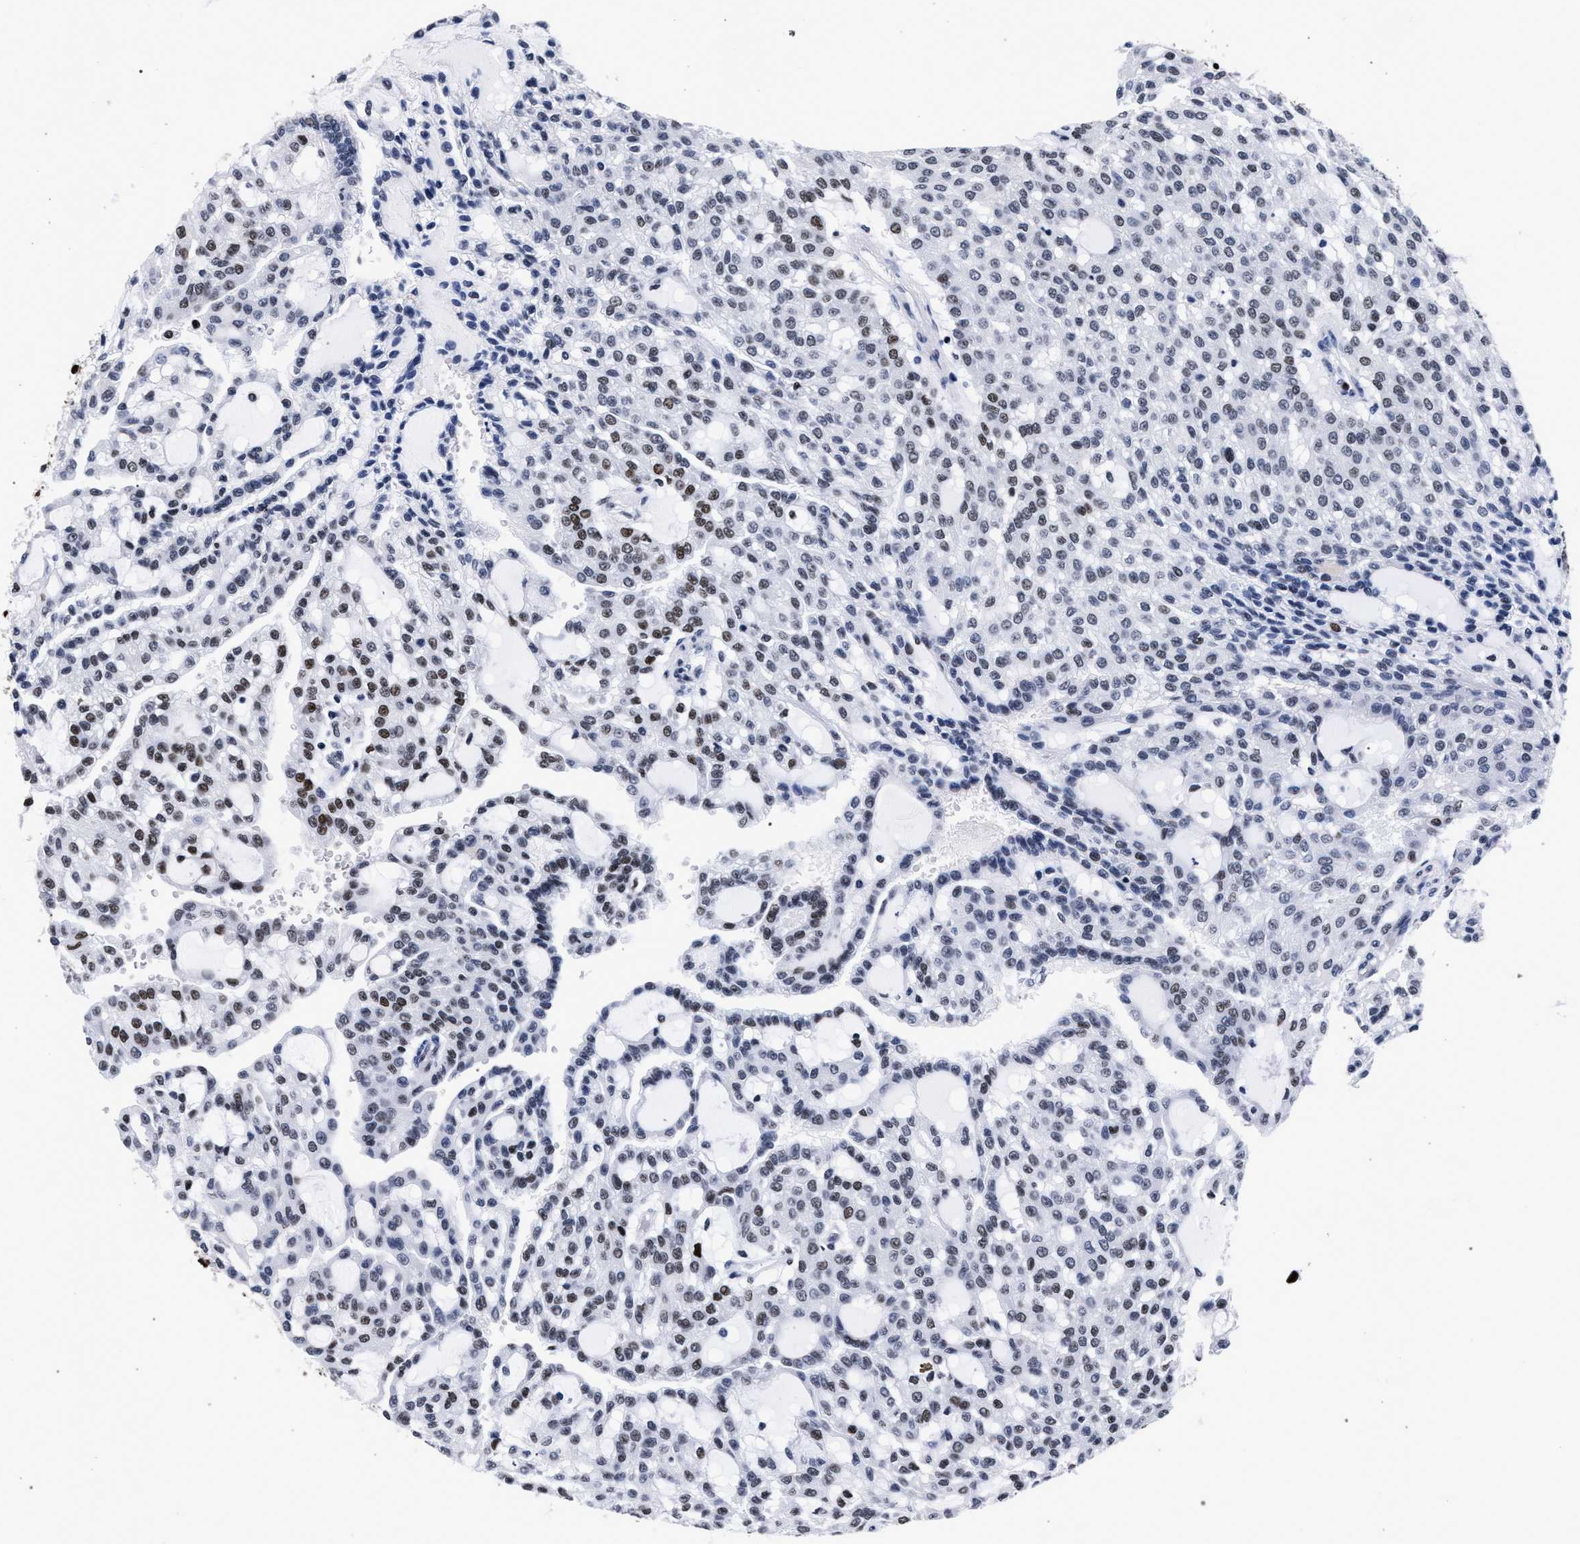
{"staining": {"intensity": "strong", "quantity": "25%-75%", "location": "nuclear"}, "tissue": "renal cancer", "cell_type": "Tumor cells", "image_type": "cancer", "snomed": [{"axis": "morphology", "description": "Adenocarcinoma, NOS"}, {"axis": "topography", "description": "Kidney"}], "caption": "Human renal cancer (adenocarcinoma) stained for a protein (brown) shows strong nuclear positive expression in approximately 25%-75% of tumor cells.", "gene": "HNRNPA1", "patient": {"sex": "male", "age": 63}}